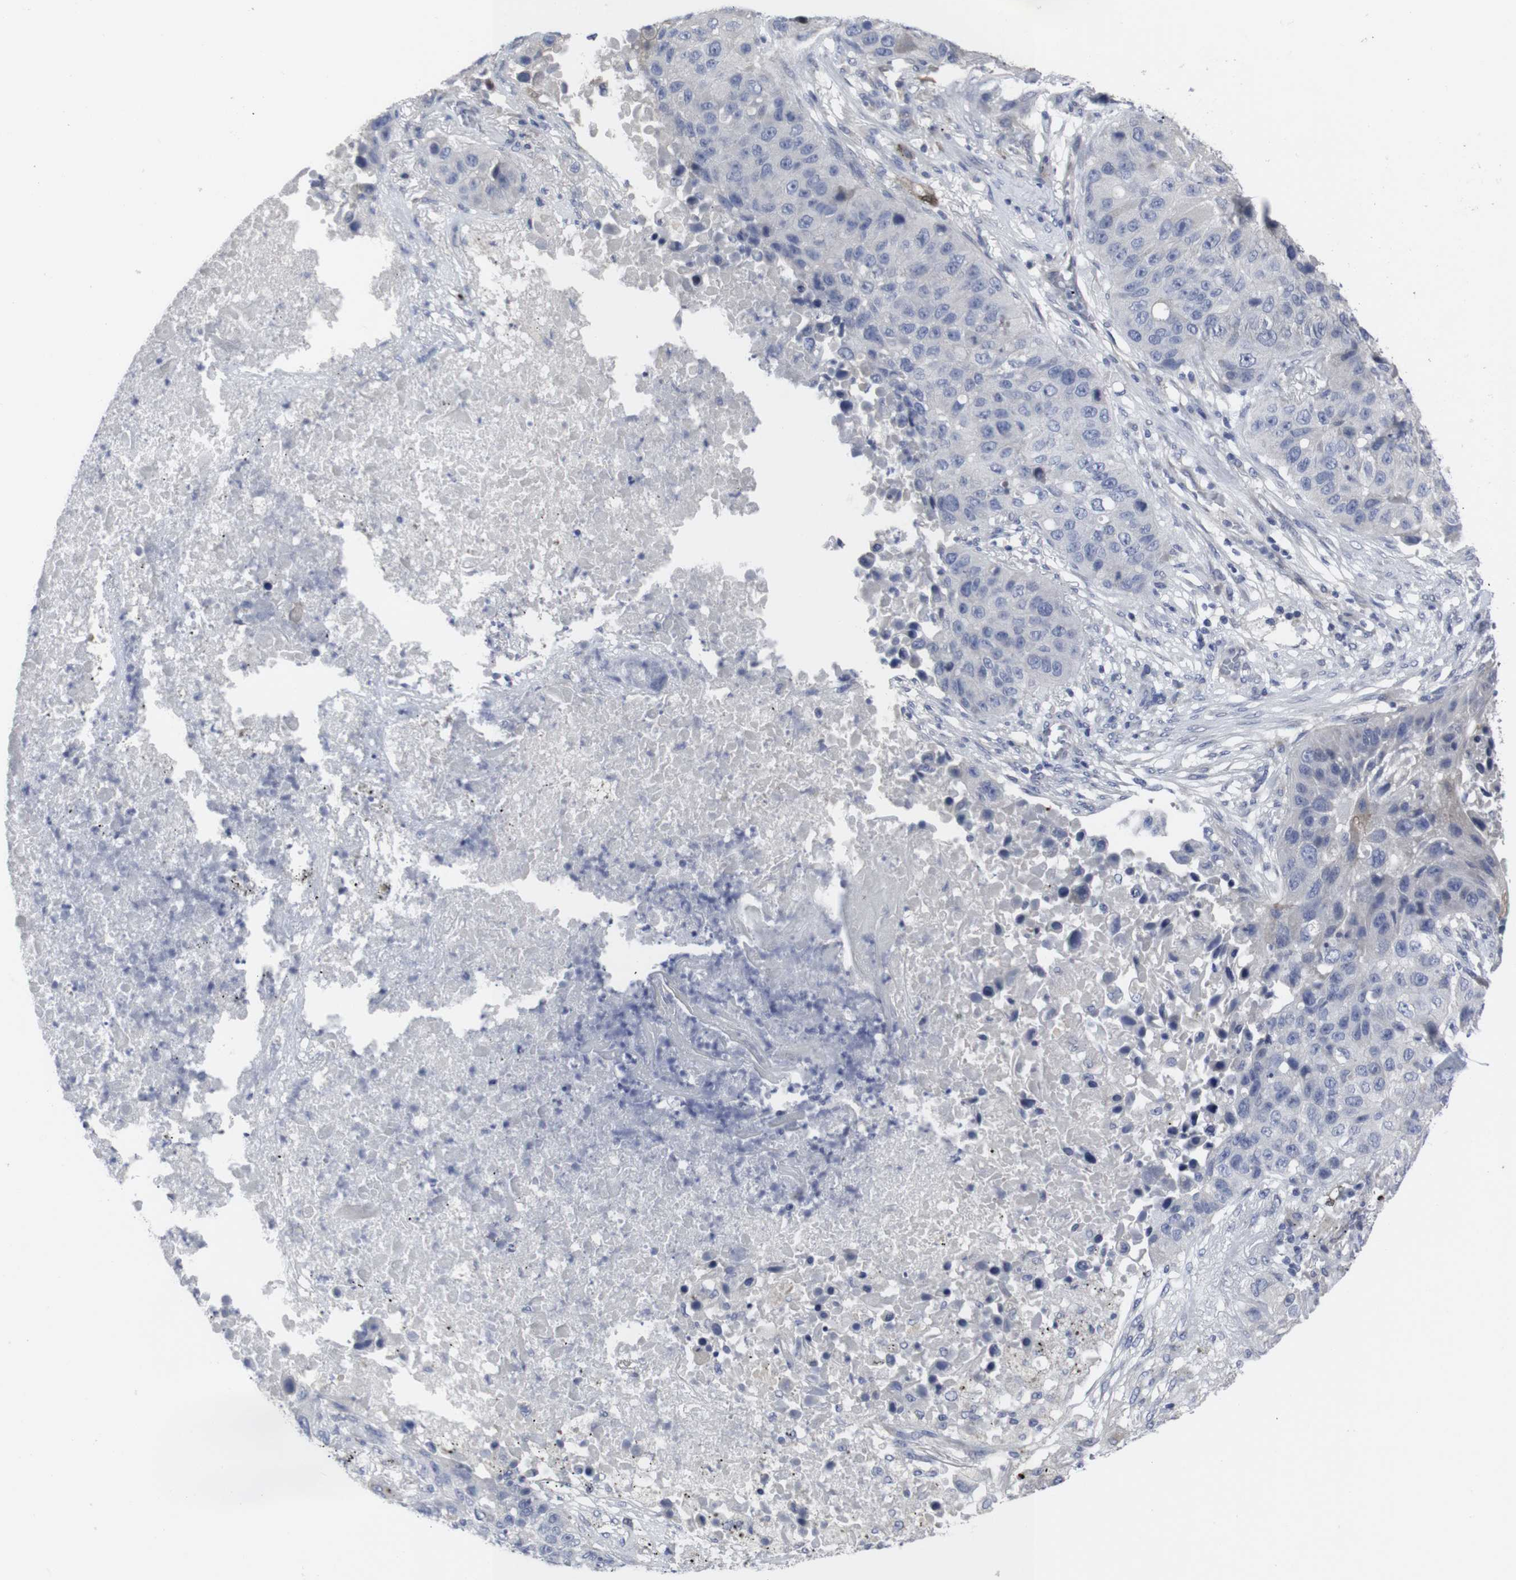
{"staining": {"intensity": "negative", "quantity": "none", "location": "none"}, "tissue": "lung cancer", "cell_type": "Tumor cells", "image_type": "cancer", "snomed": [{"axis": "morphology", "description": "Squamous cell carcinoma, NOS"}, {"axis": "topography", "description": "Lung"}], "caption": "A micrograph of lung squamous cell carcinoma stained for a protein reveals no brown staining in tumor cells. The staining was performed using DAB to visualize the protein expression in brown, while the nuclei were stained in blue with hematoxylin (Magnification: 20x).", "gene": "SNCG", "patient": {"sex": "male", "age": 57}}